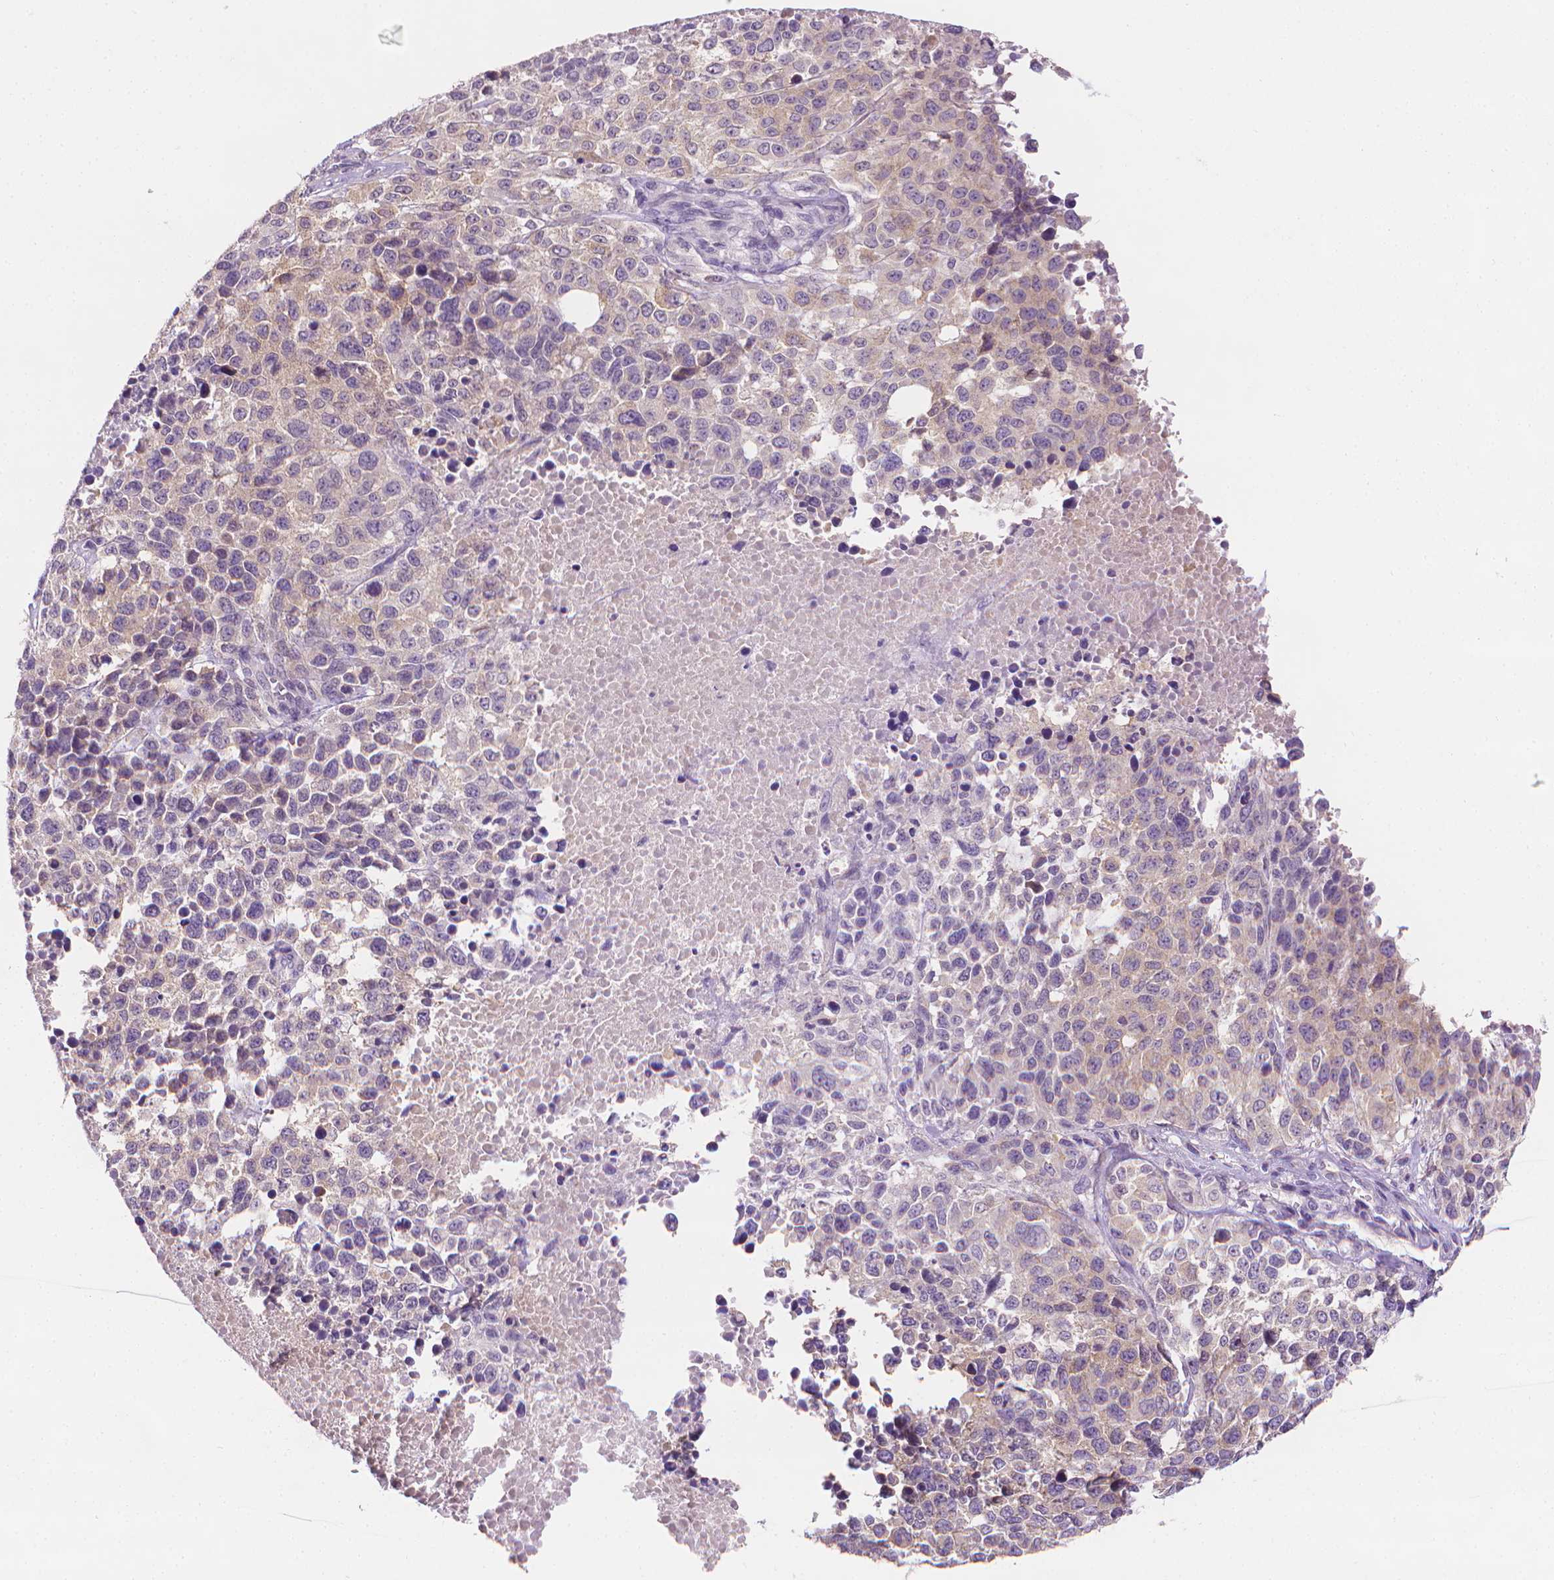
{"staining": {"intensity": "negative", "quantity": "none", "location": "none"}, "tissue": "melanoma", "cell_type": "Tumor cells", "image_type": "cancer", "snomed": [{"axis": "morphology", "description": "Malignant melanoma, Metastatic site"}, {"axis": "topography", "description": "Skin"}], "caption": "Immunohistochemical staining of human melanoma displays no significant expression in tumor cells. Nuclei are stained in blue.", "gene": "FASN", "patient": {"sex": "male", "age": 84}}